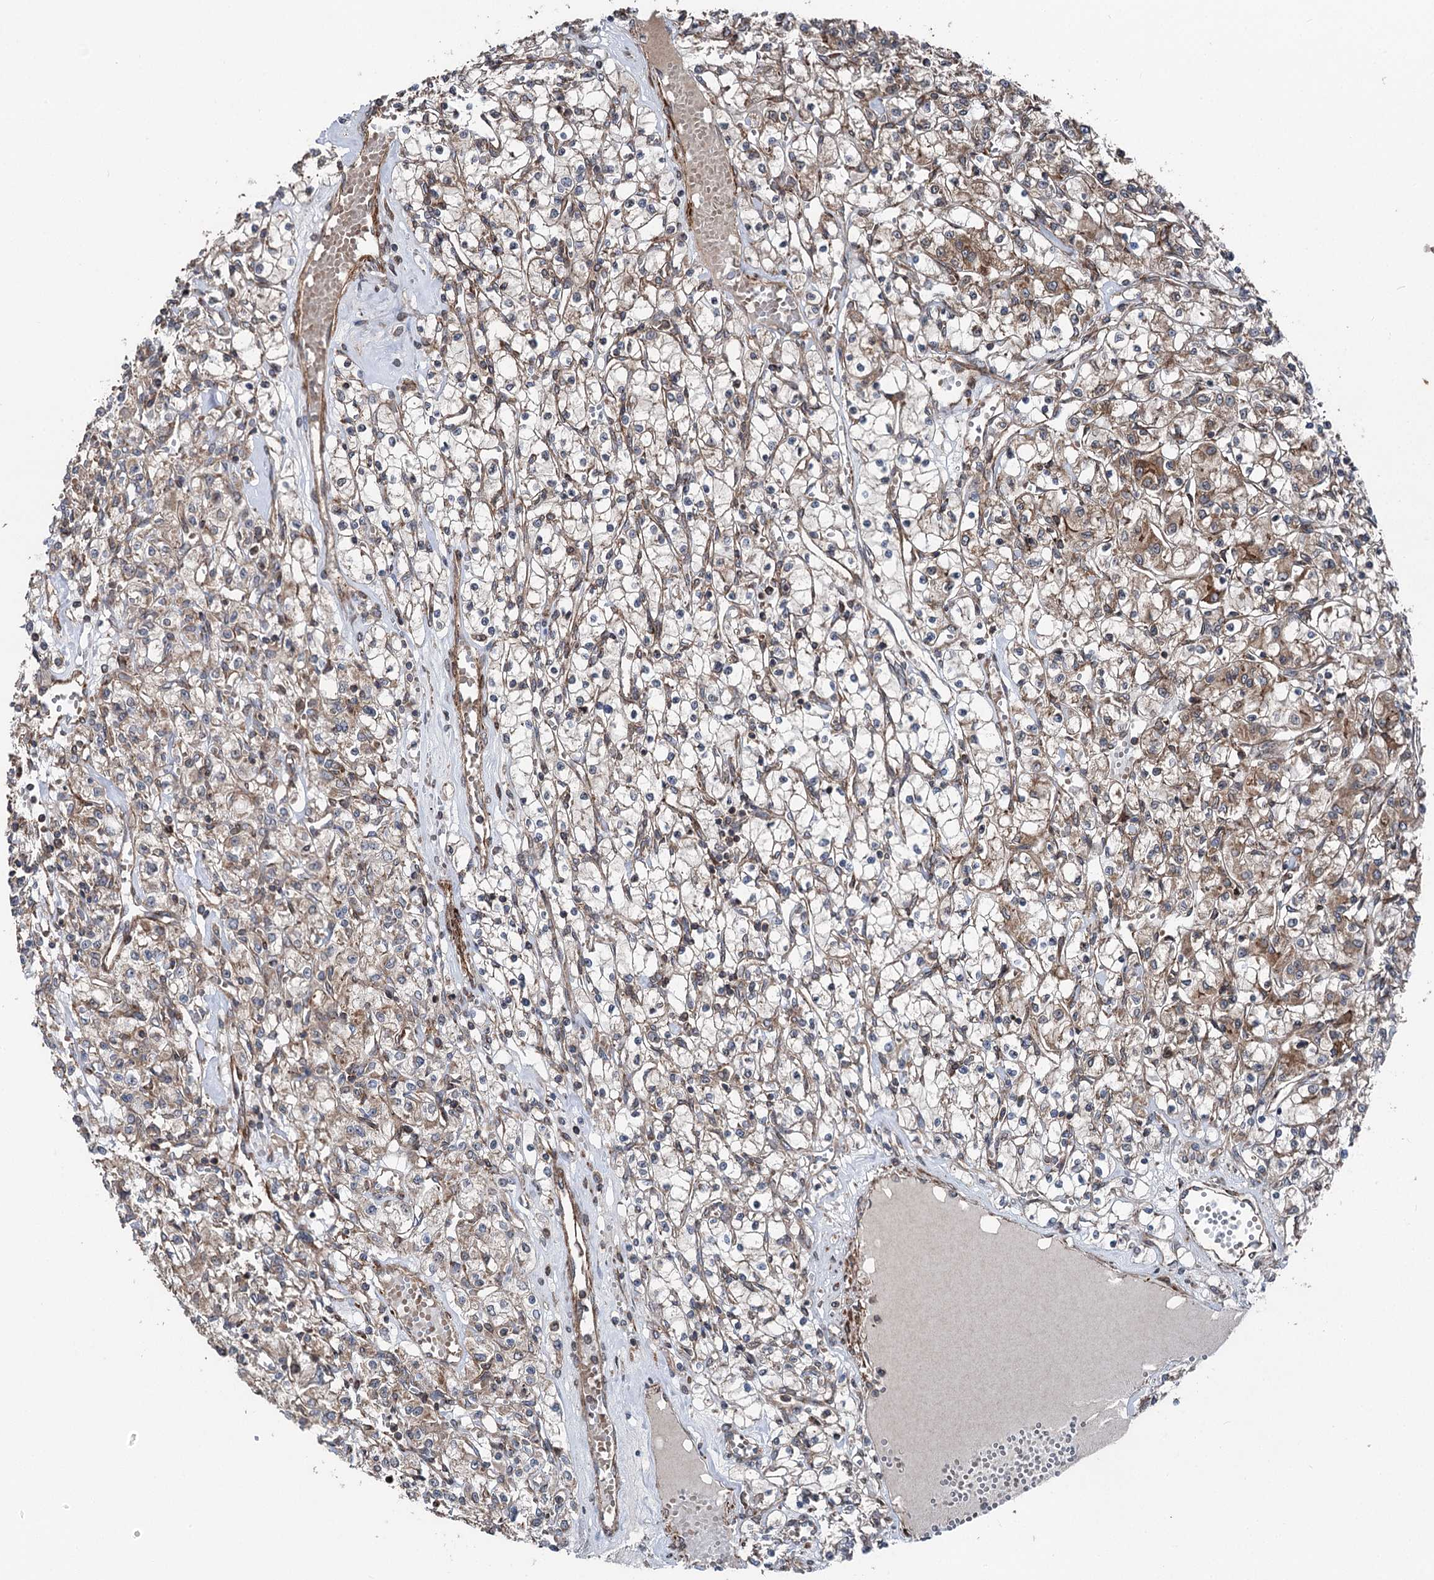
{"staining": {"intensity": "weak", "quantity": "25%-75%", "location": "cytoplasmic/membranous"}, "tissue": "renal cancer", "cell_type": "Tumor cells", "image_type": "cancer", "snomed": [{"axis": "morphology", "description": "Adenocarcinoma, NOS"}, {"axis": "topography", "description": "Kidney"}], "caption": "Brown immunohistochemical staining in human adenocarcinoma (renal) reveals weak cytoplasmic/membranous expression in approximately 25%-75% of tumor cells.", "gene": "ITFG2", "patient": {"sex": "female", "age": 59}}